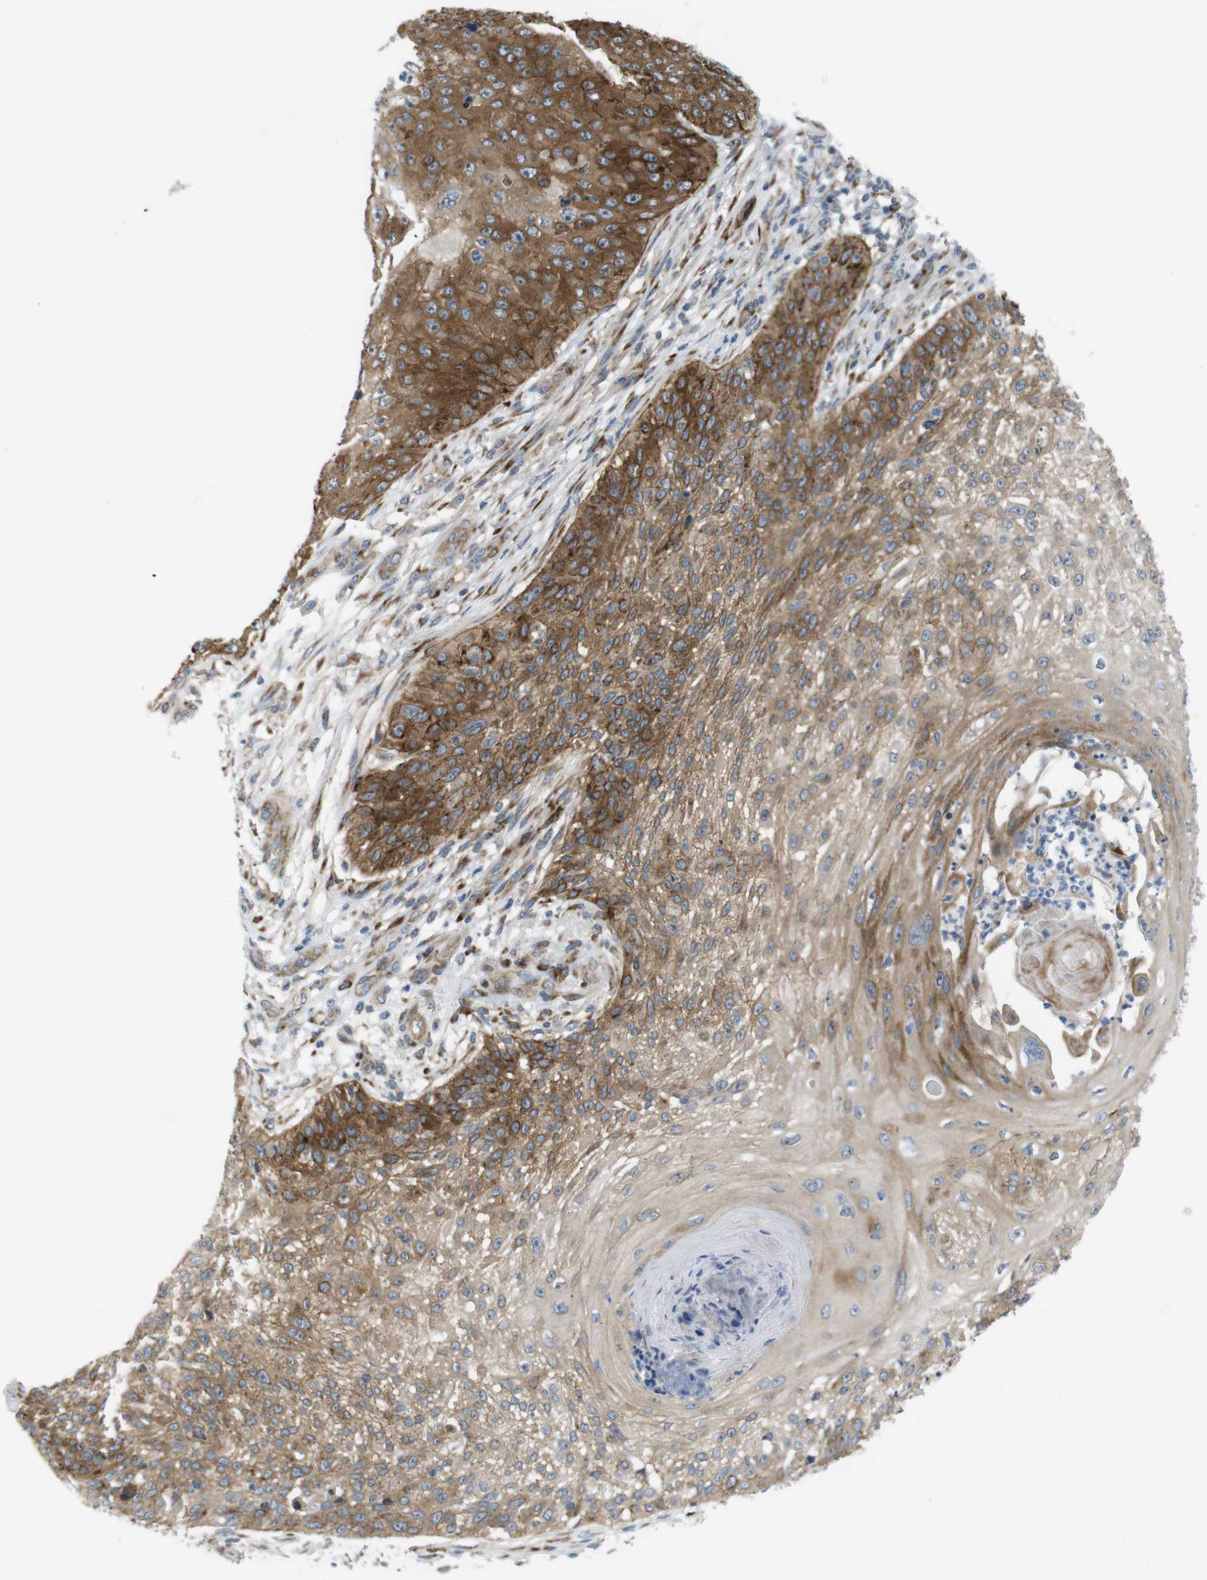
{"staining": {"intensity": "strong", "quantity": ">75%", "location": "cytoplasmic/membranous"}, "tissue": "skin cancer", "cell_type": "Tumor cells", "image_type": "cancer", "snomed": [{"axis": "morphology", "description": "Squamous cell carcinoma, NOS"}, {"axis": "topography", "description": "Skin"}], "caption": "High-magnification brightfield microscopy of skin cancer stained with DAB (brown) and counterstained with hematoxylin (blue). tumor cells exhibit strong cytoplasmic/membranous staining is appreciated in approximately>75% of cells. (IHC, brightfield microscopy, high magnification).", "gene": "GJC3", "patient": {"sex": "female", "age": 80}}